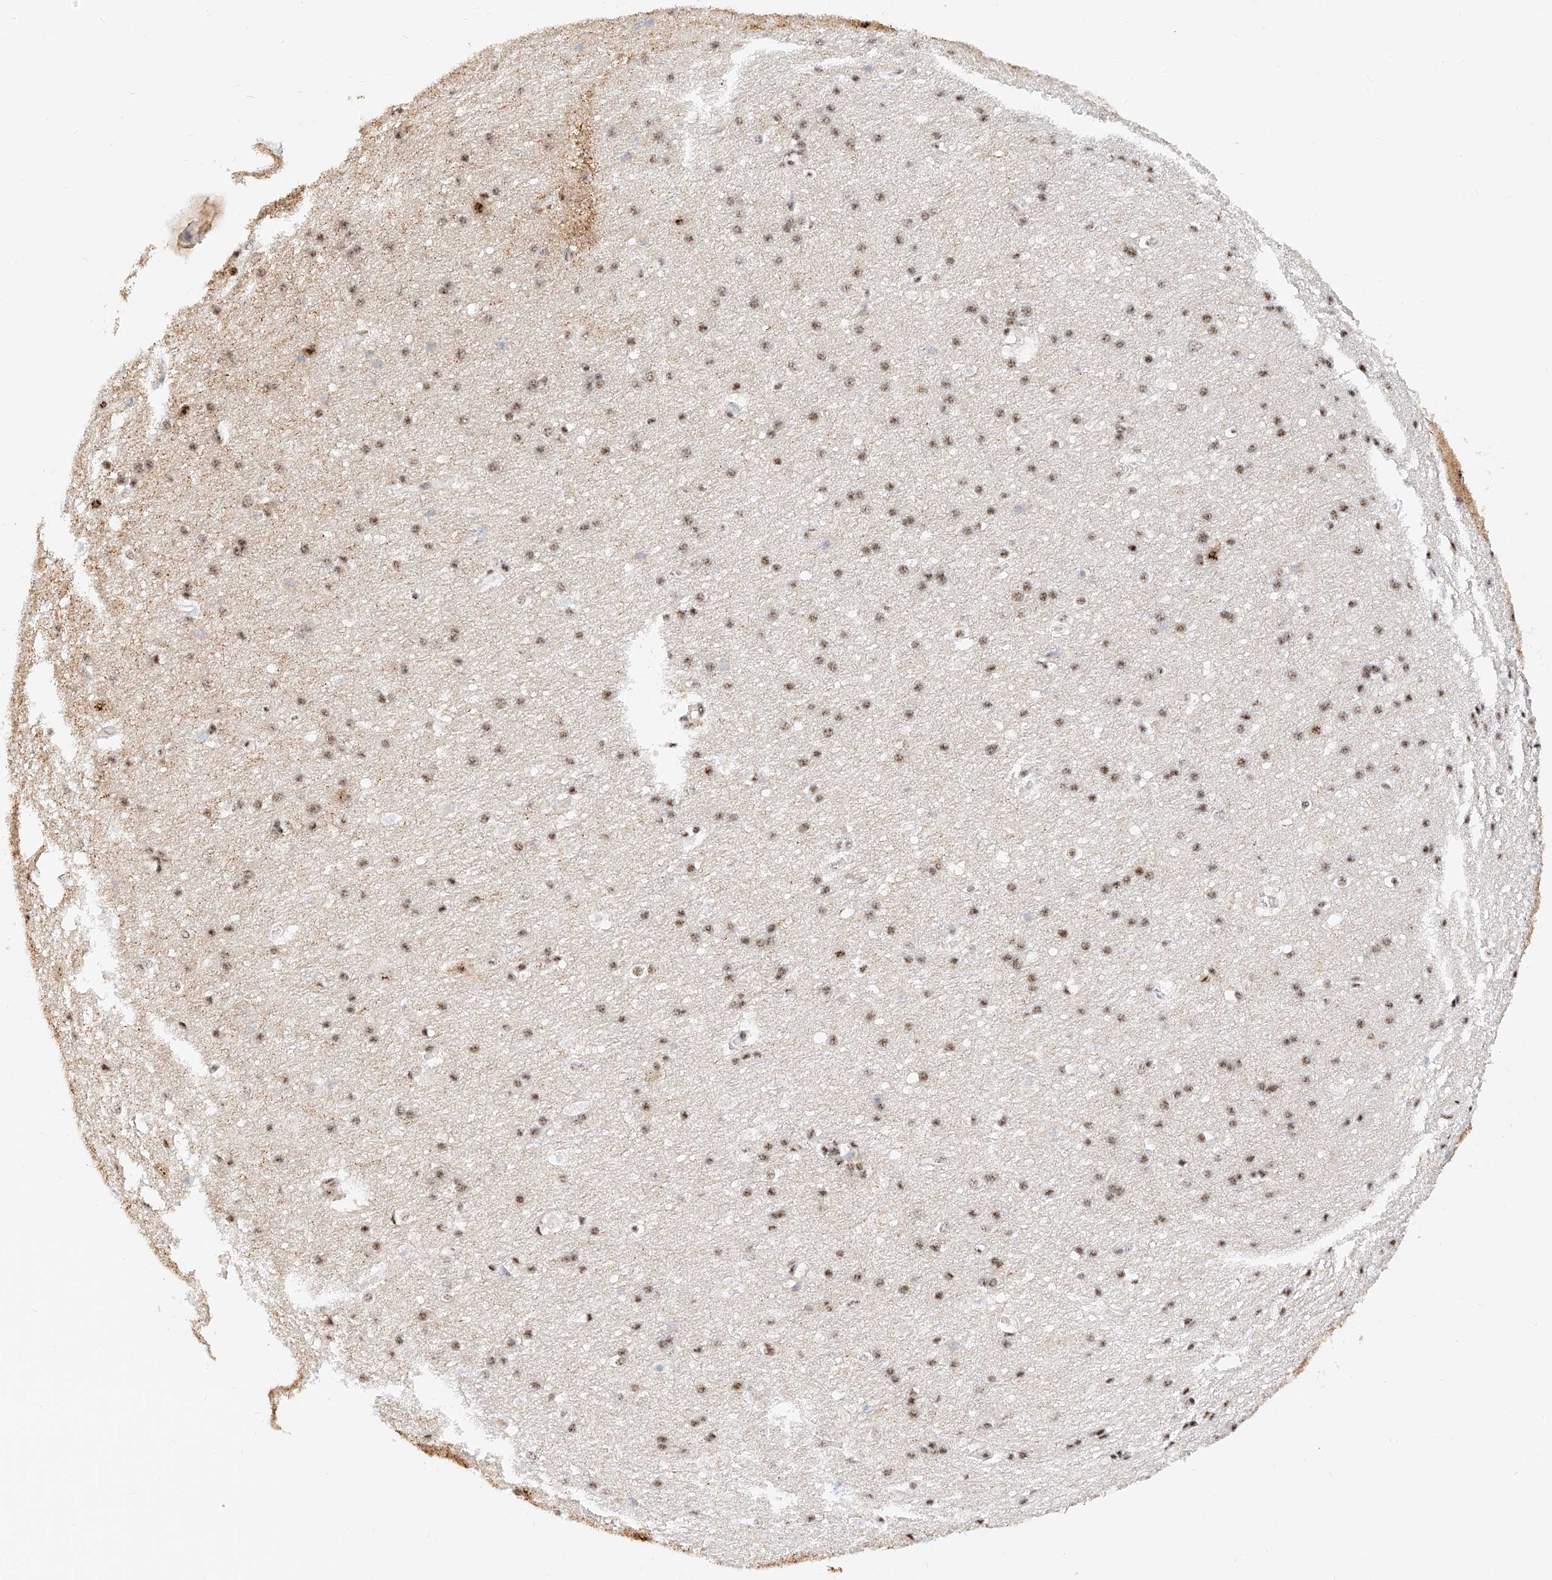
{"staining": {"intensity": "moderate", "quantity": ">75%", "location": "nuclear"}, "tissue": "cerebral cortex", "cell_type": "Endothelial cells", "image_type": "normal", "snomed": [{"axis": "morphology", "description": "Normal tissue, NOS"}, {"axis": "topography", "description": "Cerebral cortex"}], "caption": "Immunohistochemical staining of unremarkable human cerebral cortex demonstrates medium levels of moderate nuclear staining in about >75% of endothelial cells. (brown staining indicates protein expression, while blue staining denotes nuclei).", "gene": "ATXN7L2", "patient": {"sex": "male", "age": 54}}